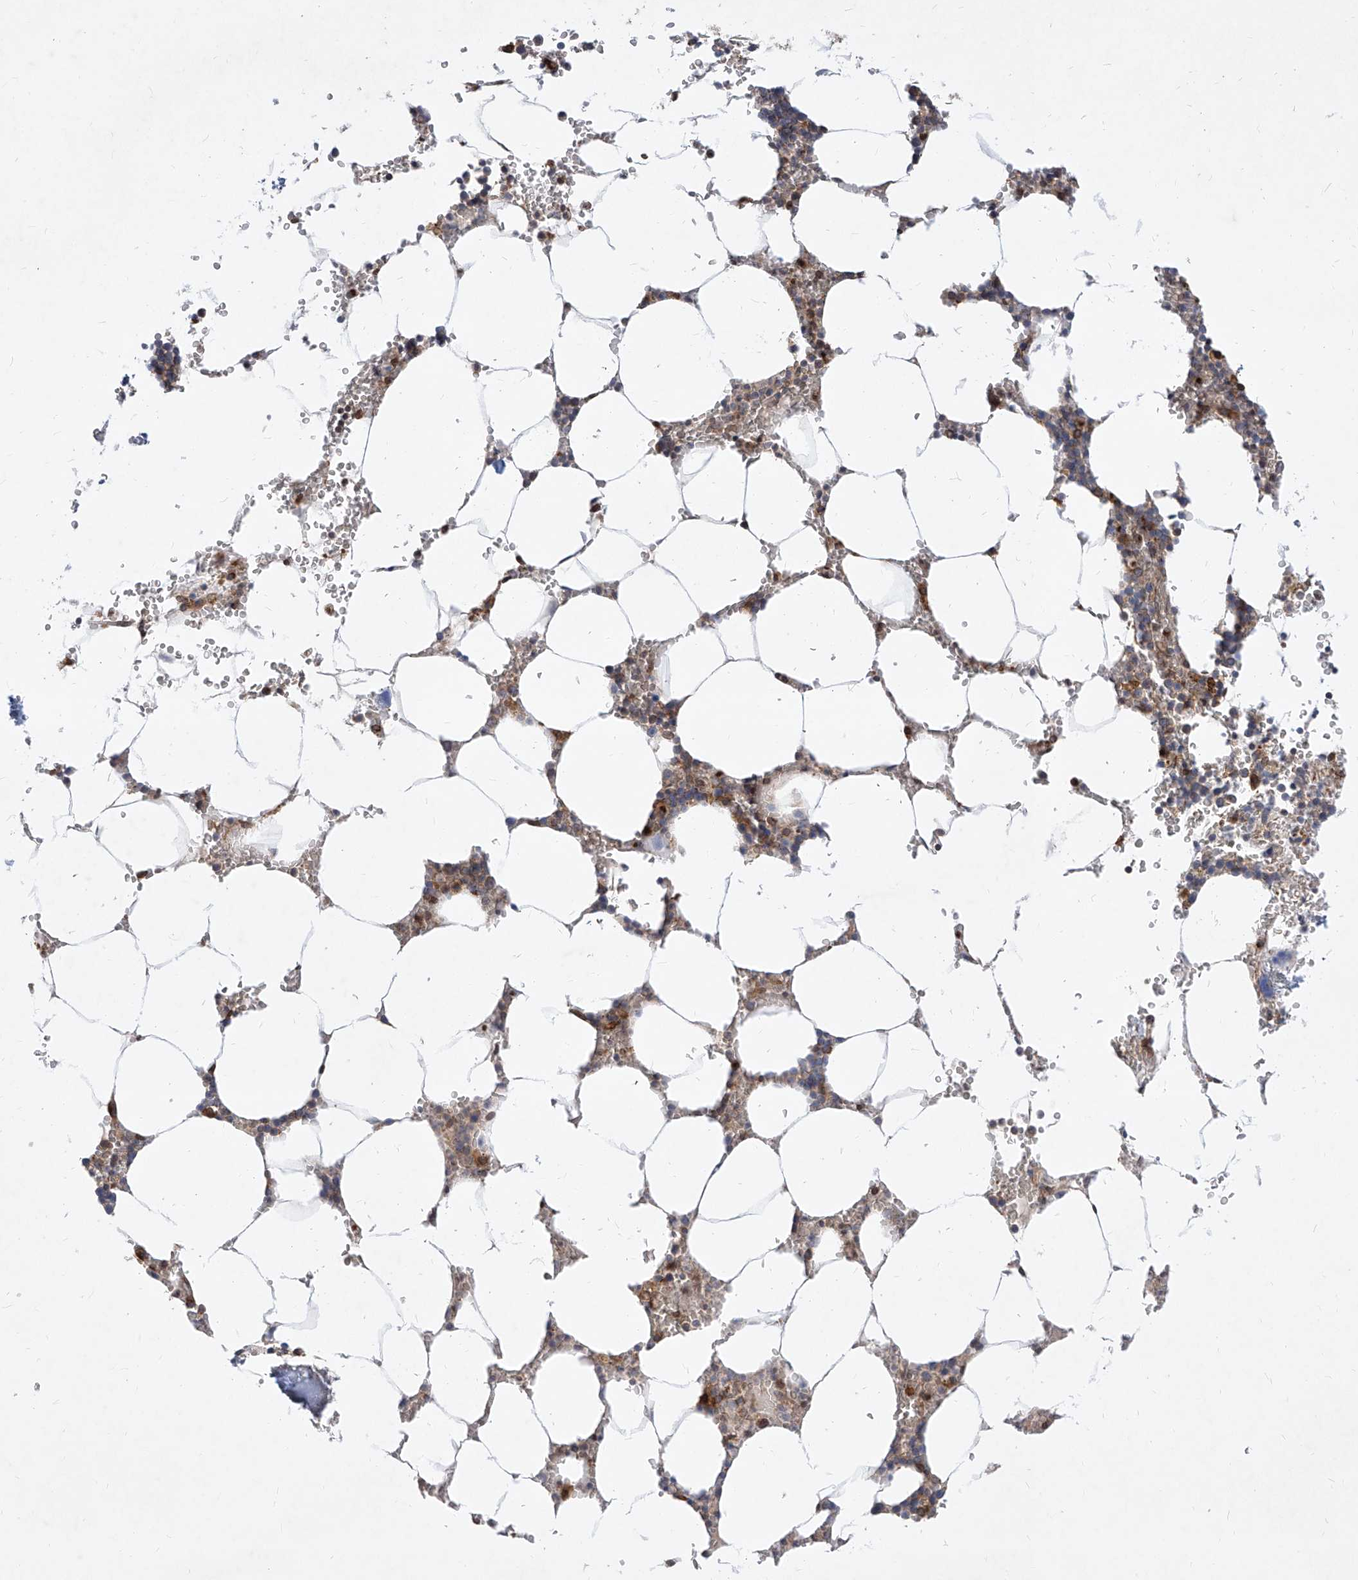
{"staining": {"intensity": "moderate", "quantity": "<25%", "location": "cytoplasmic/membranous,nuclear"}, "tissue": "bone marrow", "cell_type": "Hematopoietic cells", "image_type": "normal", "snomed": [{"axis": "morphology", "description": "Normal tissue, NOS"}, {"axis": "topography", "description": "Bone marrow"}], "caption": "Immunohistochemical staining of normal human bone marrow exhibits moderate cytoplasmic/membranous,nuclear protein expression in approximately <25% of hematopoietic cells.", "gene": "MX2", "patient": {"sex": "male", "age": 70}}